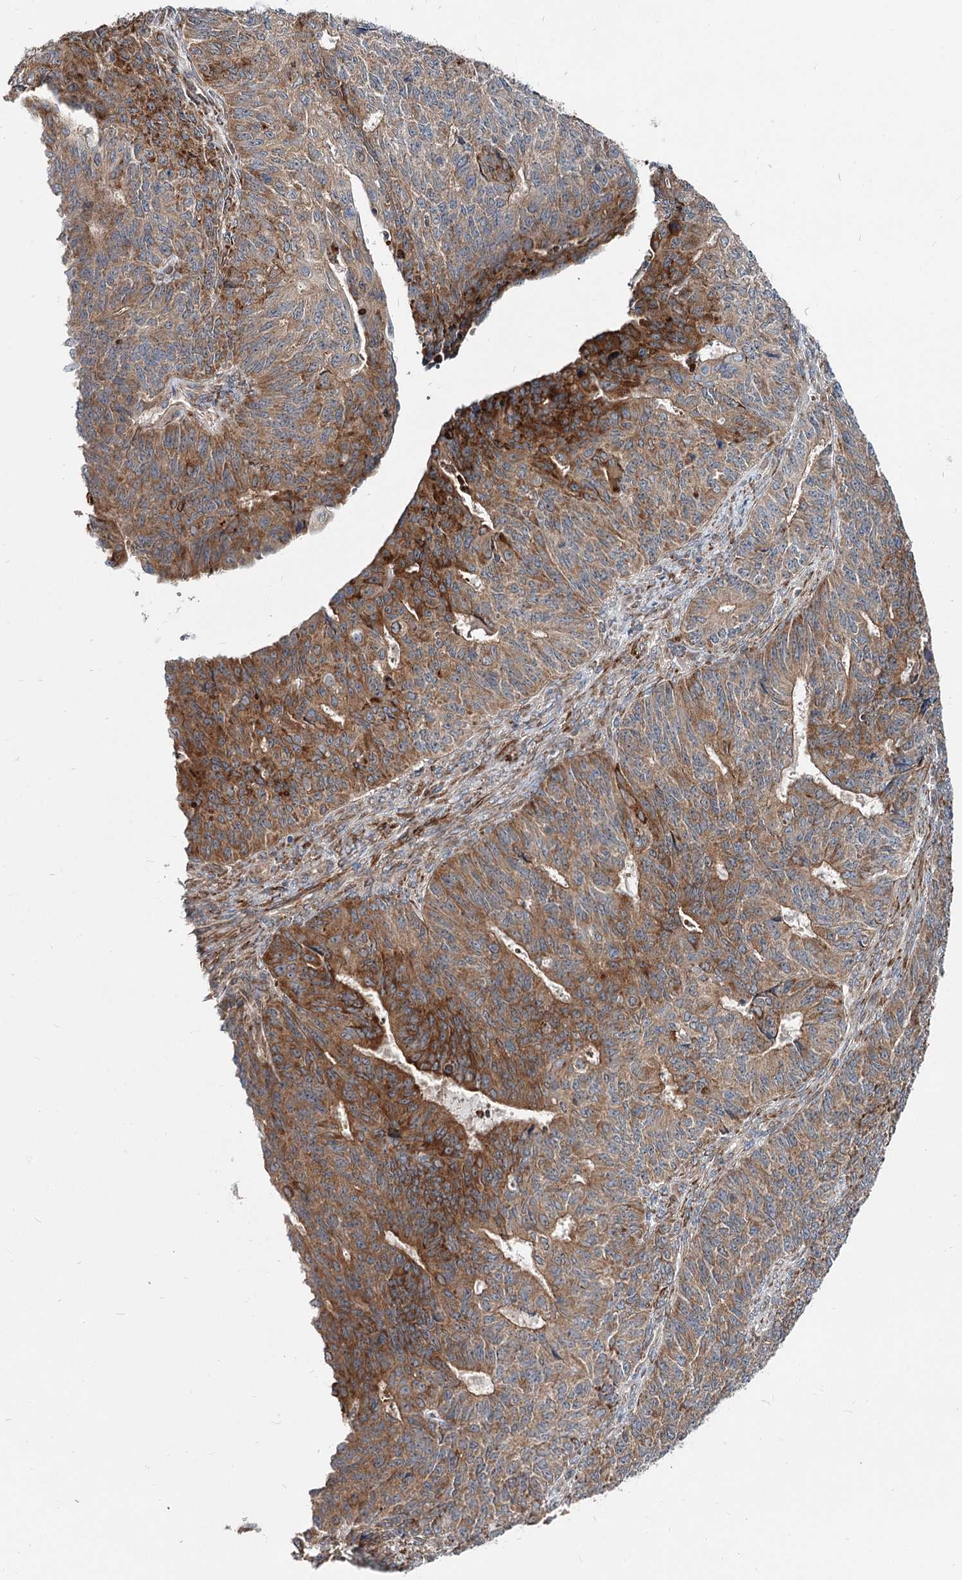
{"staining": {"intensity": "moderate", "quantity": ">75%", "location": "cytoplasmic/membranous"}, "tissue": "endometrial cancer", "cell_type": "Tumor cells", "image_type": "cancer", "snomed": [{"axis": "morphology", "description": "Adenocarcinoma, NOS"}, {"axis": "topography", "description": "Endometrium"}], "caption": "The photomicrograph reveals a brown stain indicating the presence of a protein in the cytoplasmic/membranous of tumor cells in endometrial adenocarcinoma.", "gene": "SPART", "patient": {"sex": "female", "age": 32}}